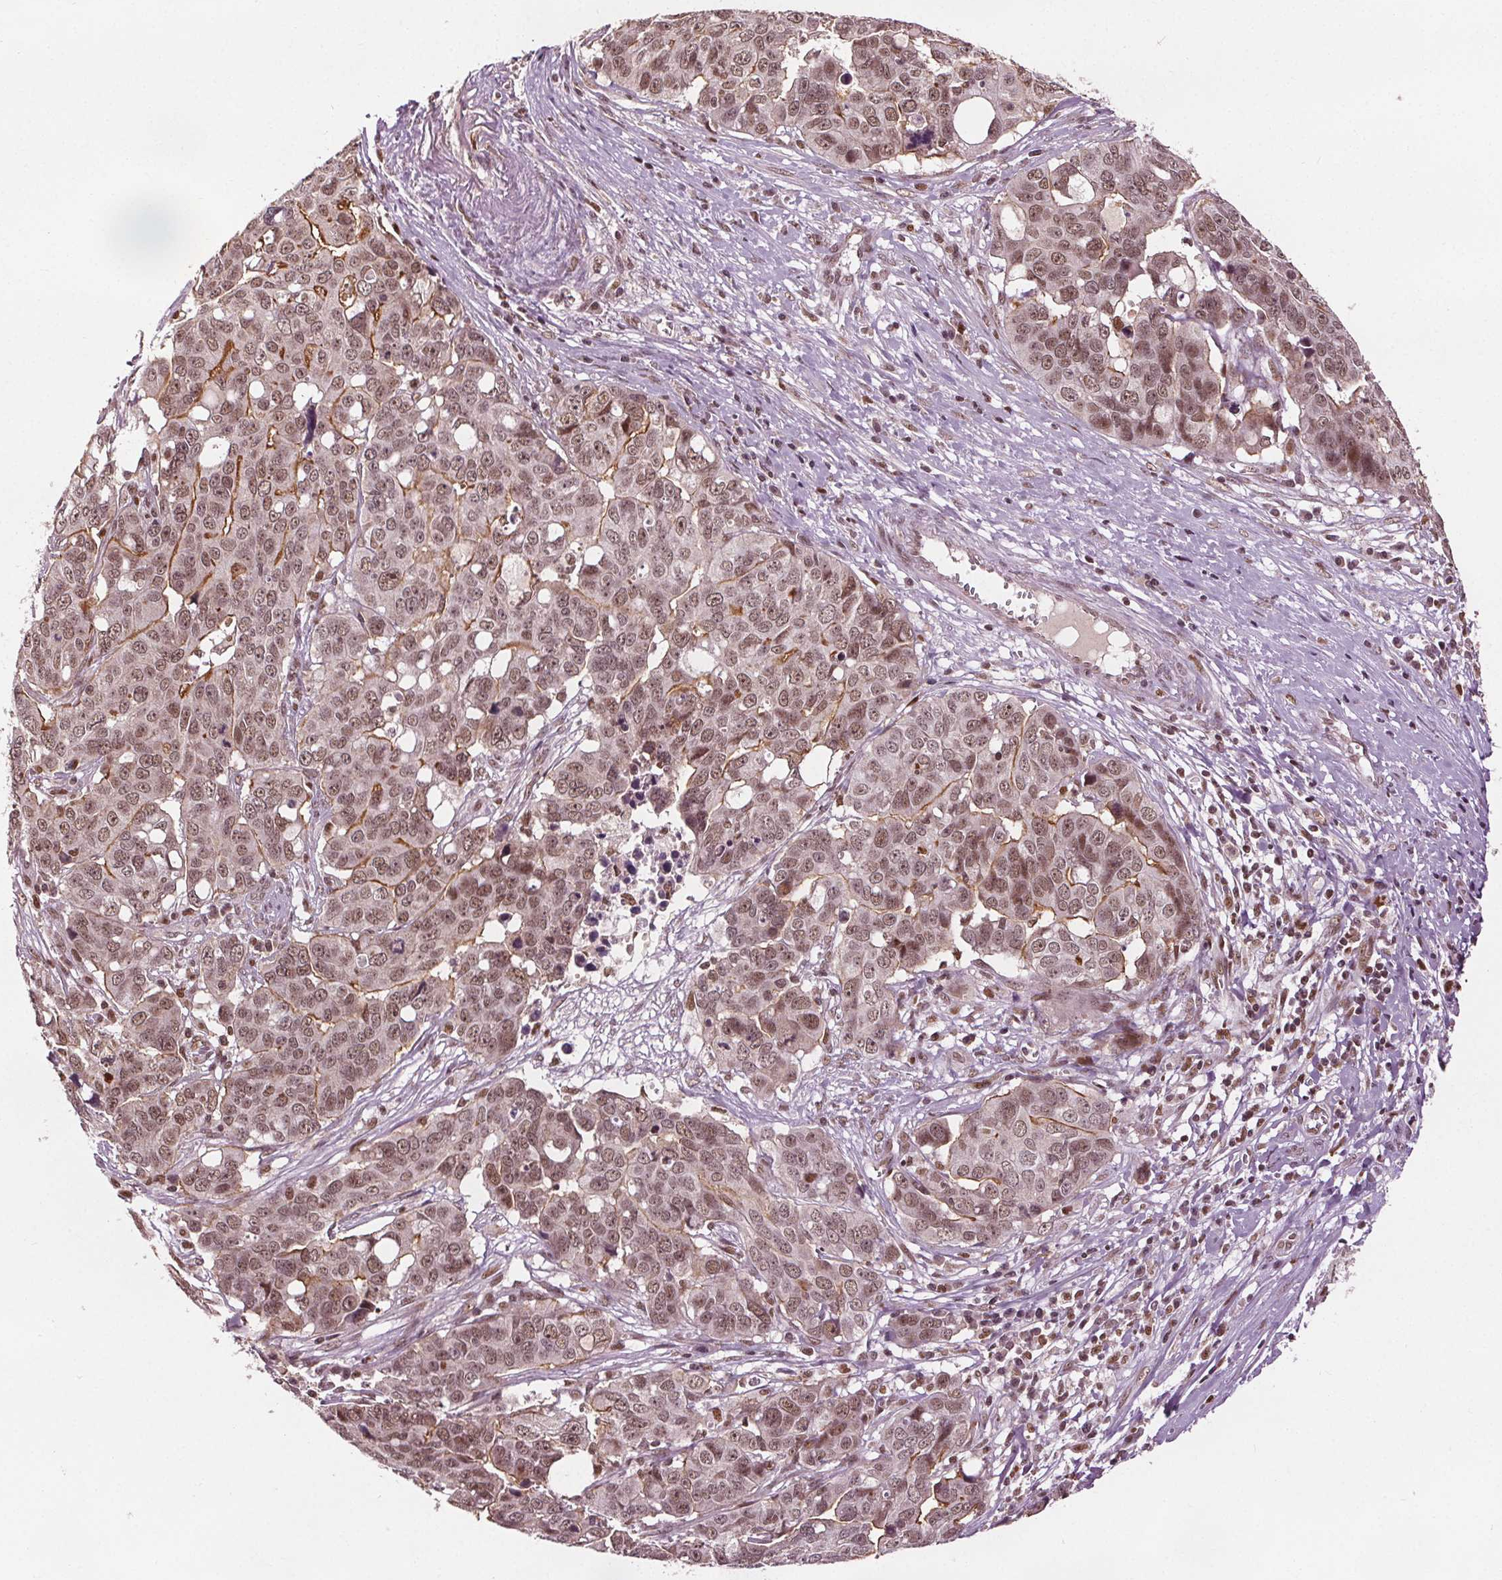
{"staining": {"intensity": "moderate", "quantity": "25%-75%", "location": "cytoplasmic/membranous,nuclear"}, "tissue": "ovarian cancer", "cell_type": "Tumor cells", "image_type": "cancer", "snomed": [{"axis": "morphology", "description": "Carcinoma, endometroid"}, {"axis": "topography", "description": "Ovary"}], "caption": "A medium amount of moderate cytoplasmic/membranous and nuclear positivity is seen in about 25%-75% of tumor cells in ovarian cancer tissue.", "gene": "DDX11", "patient": {"sex": "female", "age": 78}}